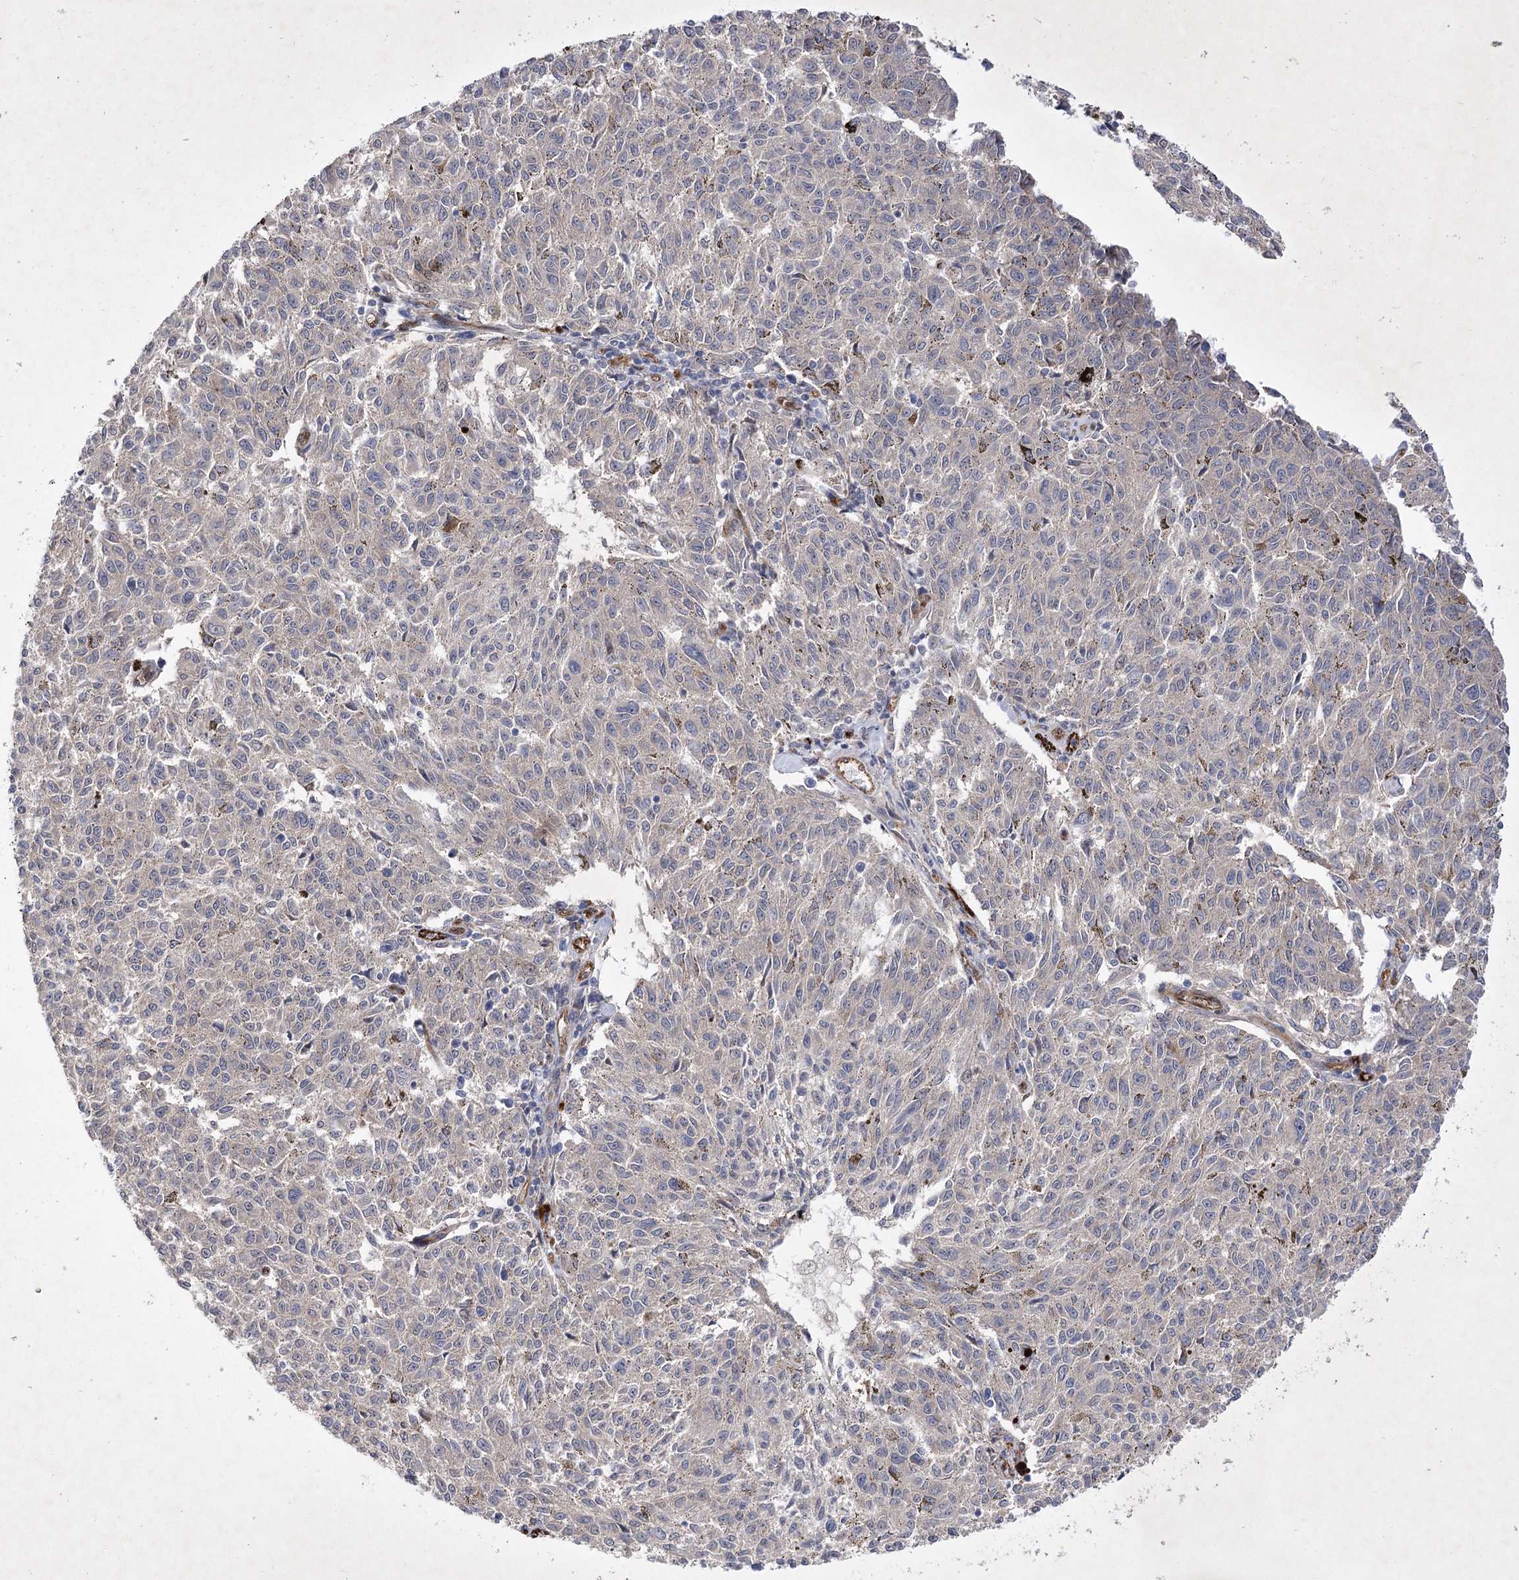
{"staining": {"intensity": "negative", "quantity": "none", "location": "none"}, "tissue": "melanoma", "cell_type": "Tumor cells", "image_type": "cancer", "snomed": [{"axis": "morphology", "description": "Malignant melanoma, NOS"}, {"axis": "topography", "description": "Skin"}], "caption": "Photomicrograph shows no significant protein expression in tumor cells of malignant melanoma.", "gene": "ARHGAP31", "patient": {"sex": "female", "age": 72}}